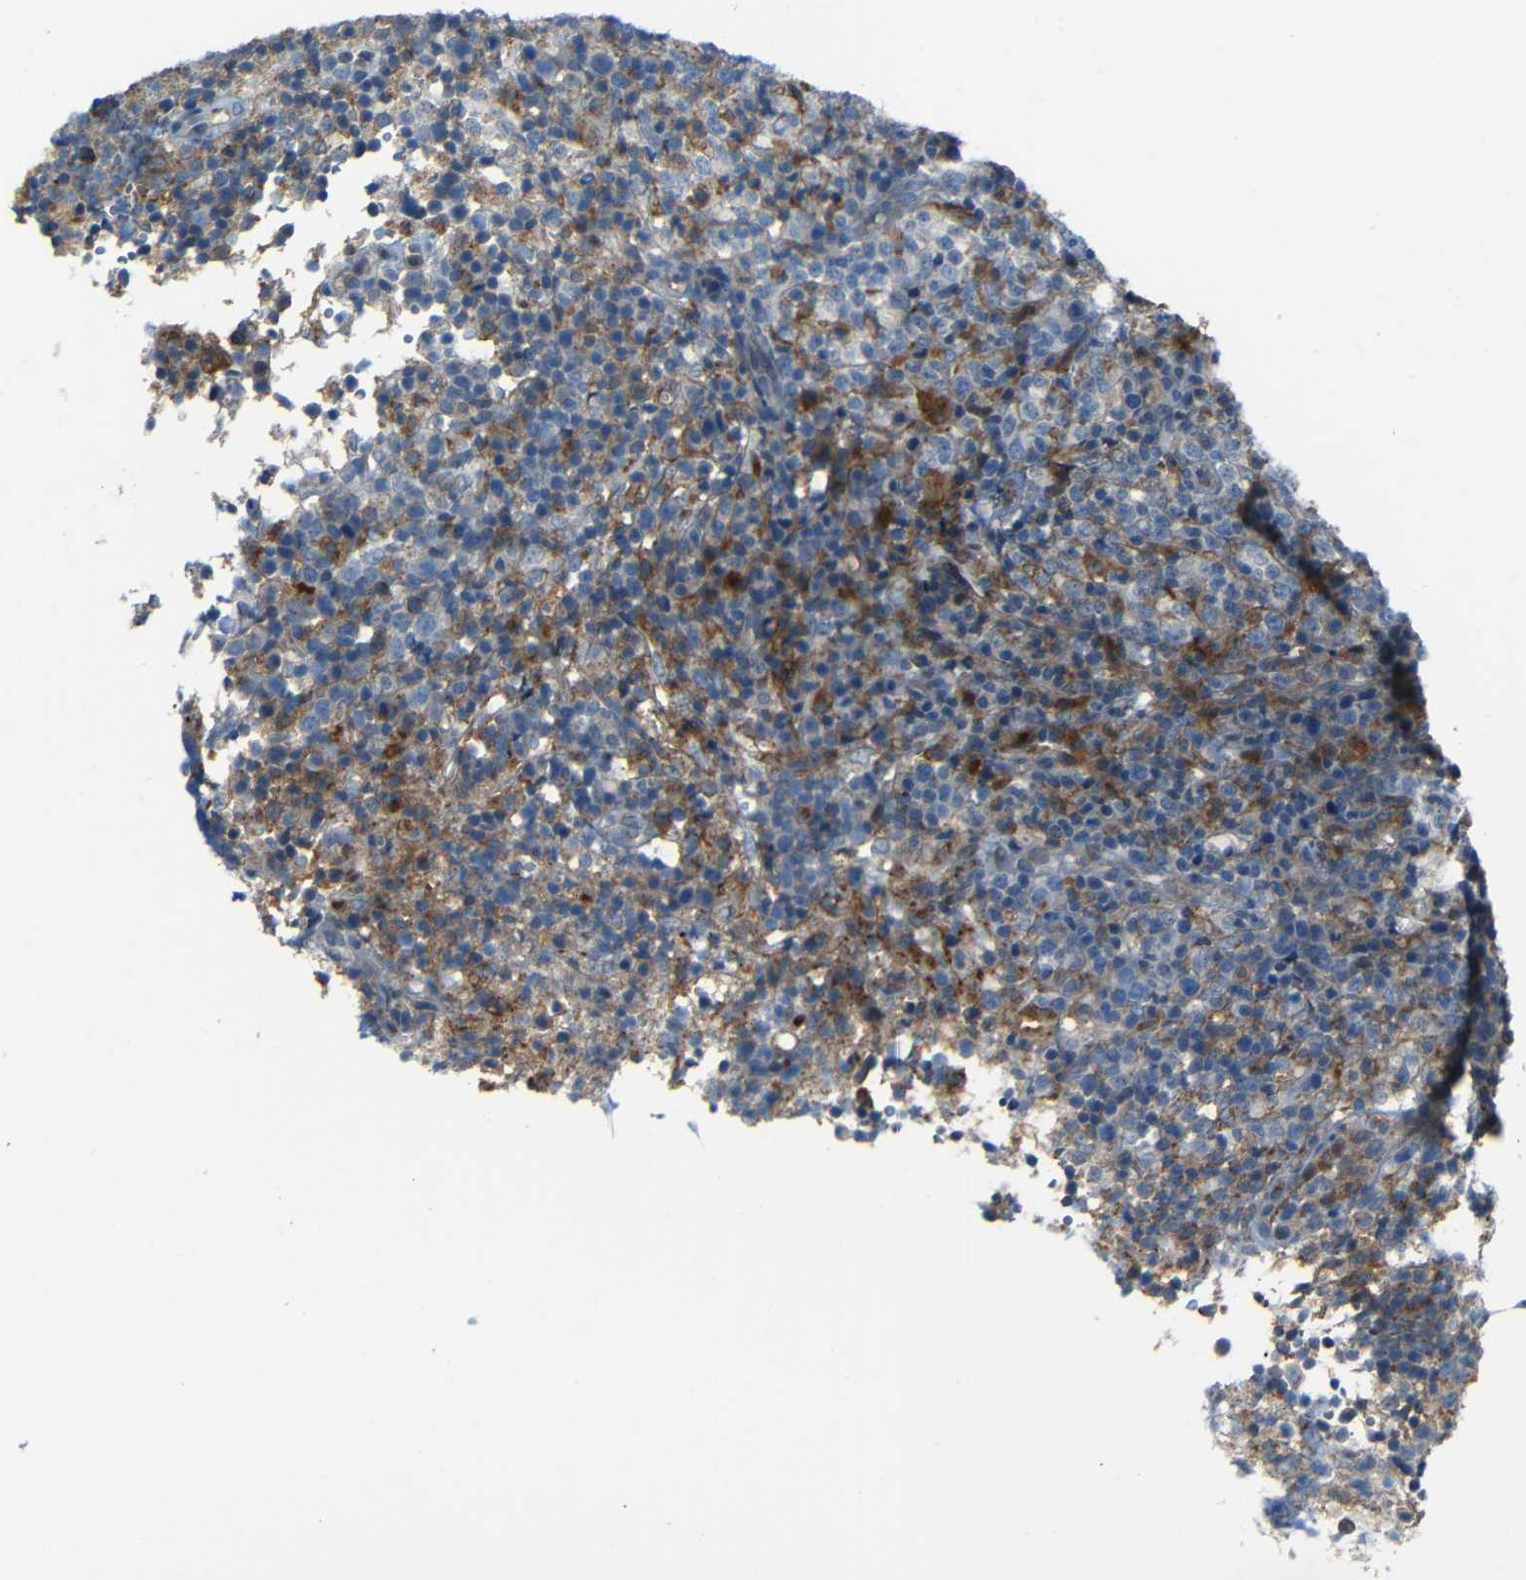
{"staining": {"intensity": "moderate", "quantity": "25%-75%", "location": "cytoplasmic/membranous"}, "tissue": "lymphoma", "cell_type": "Tumor cells", "image_type": "cancer", "snomed": [{"axis": "morphology", "description": "Malignant lymphoma, non-Hodgkin's type, High grade"}, {"axis": "topography", "description": "Lymph node"}], "caption": "Immunohistochemical staining of human lymphoma exhibits medium levels of moderate cytoplasmic/membranous protein expression in about 25%-75% of tumor cells.", "gene": "DNAJC5", "patient": {"sex": "female", "age": 76}}